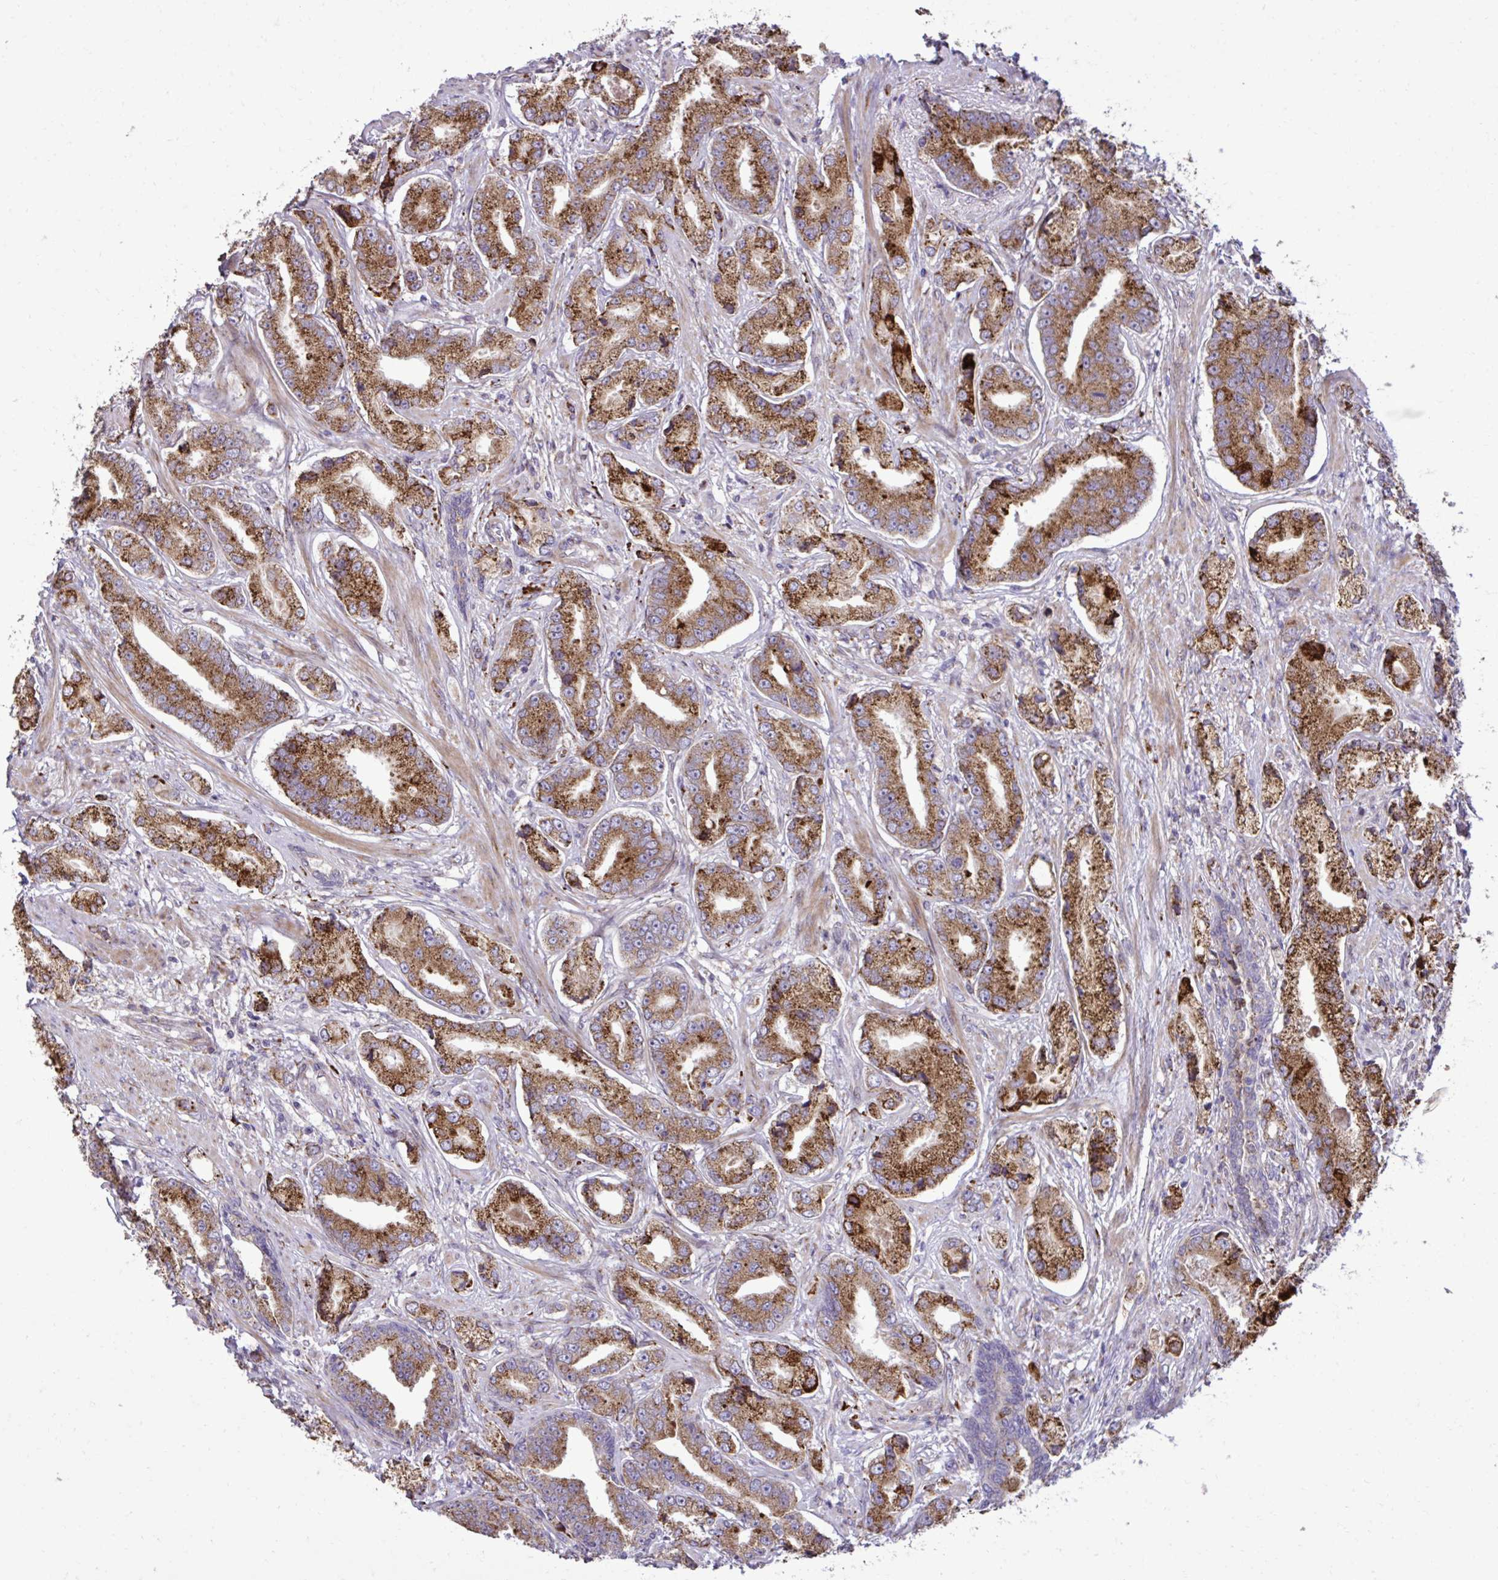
{"staining": {"intensity": "strong", "quantity": ">75%", "location": "cytoplasmic/membranous"}, "tissue": "prostate cancer", "cell_type": "Tumor cells", "image_type": "cancer", "snomed": [{"axis": "morphology", "description": "Adenocarcinoma, High grade"}, {"axis": "topography", "description": "Prostate and seminal vesicle, NOS"}], "caption": "Immunohistochemical staining of adenocarcinoma (high-grade) (prostate) demonstrates strong cytoplasmic/membranous protein expression in about >75% of tumor cells. (Stains: DAB in brown, nuclei in blue, Microscopy: brightfield microscopy at high magnification).", "gene": "LIMS1", "patient": {"sex": "male", "age": 61}}